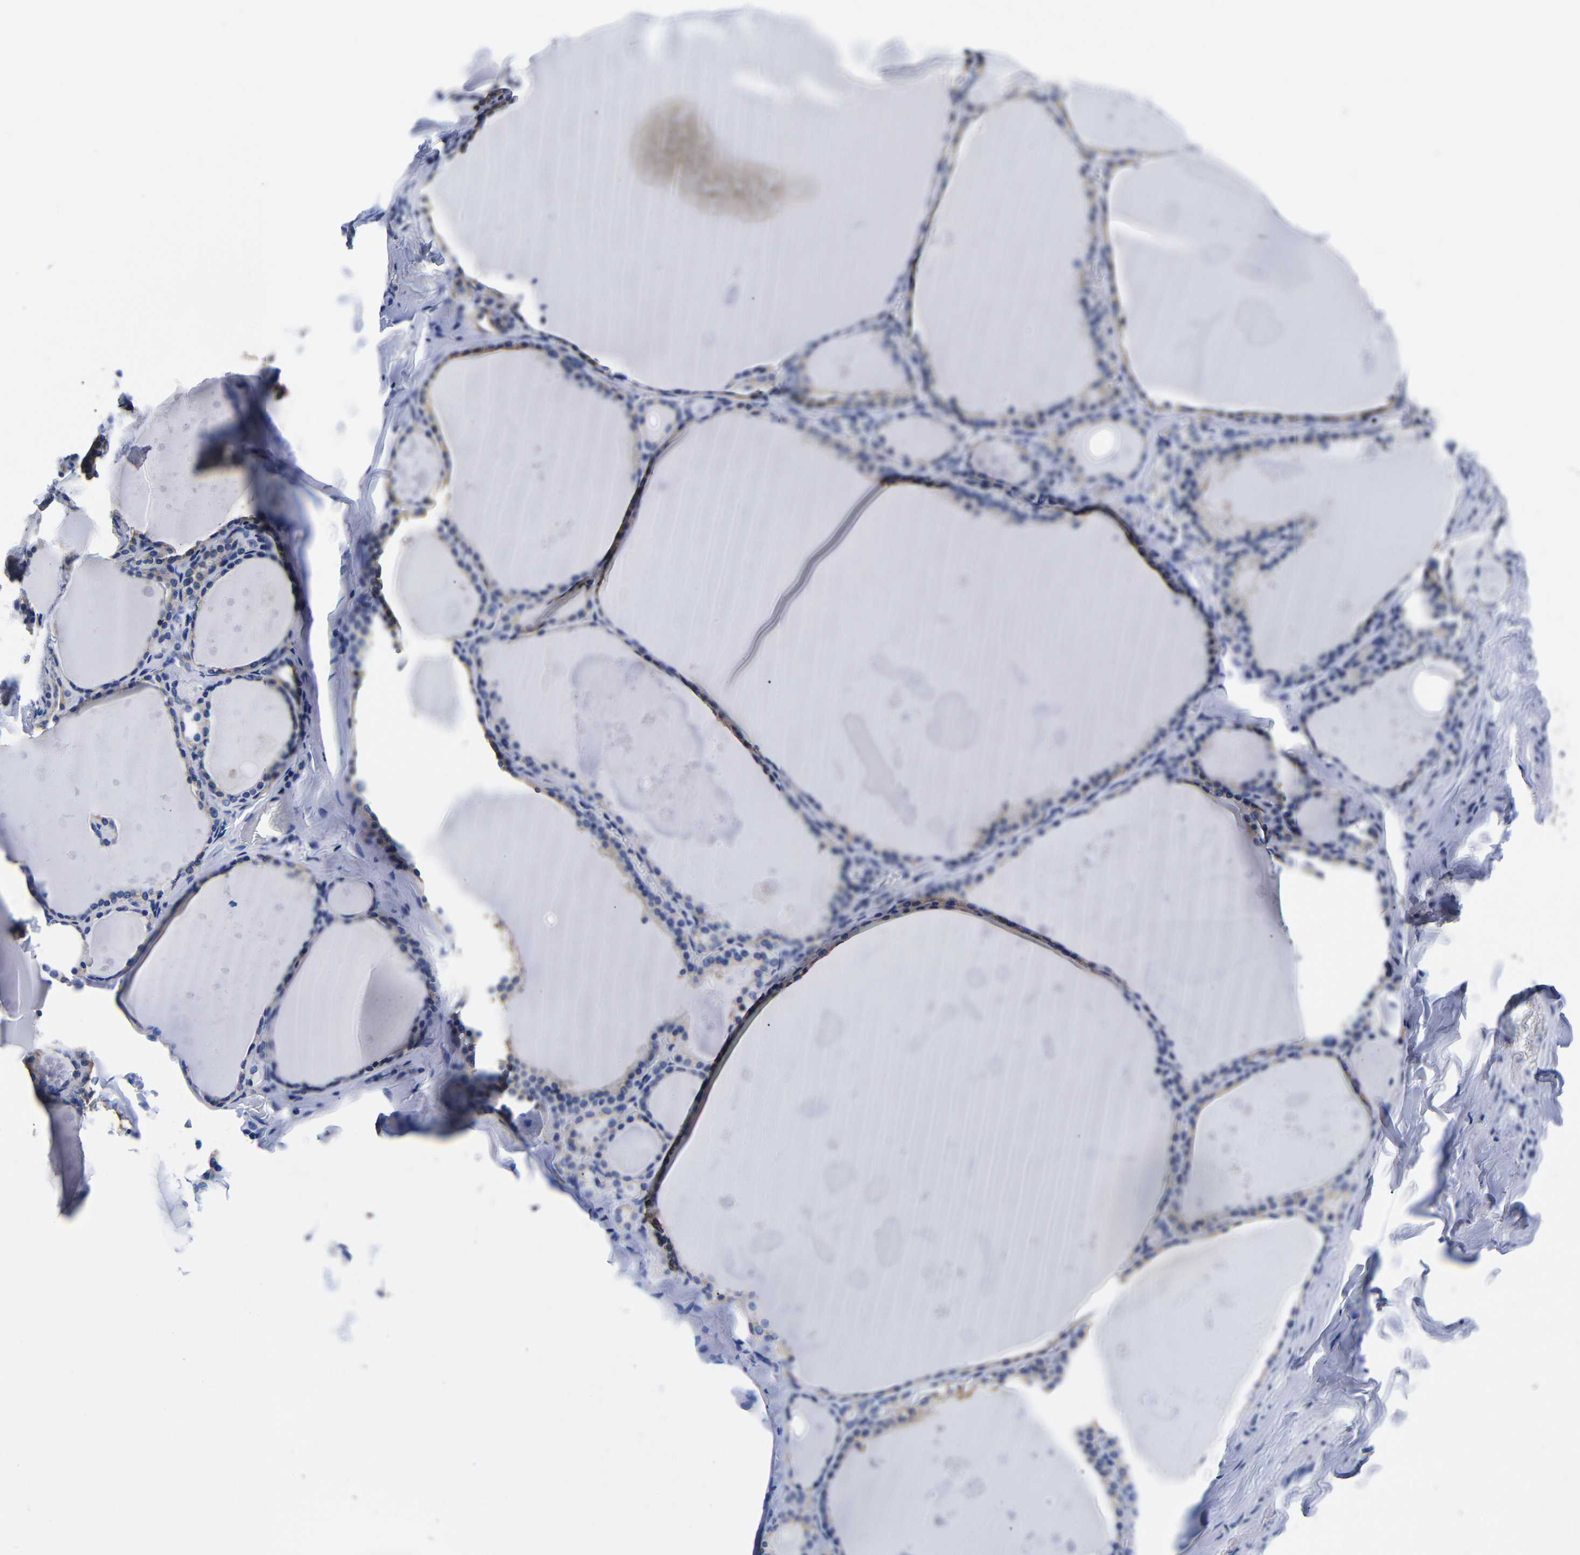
{"staining": {"intensity": "weak", "quantity": "25%-75%", "location": "cytoplasmic/membranous"}, "tissue": "thyroid gland", "cell_type": "Glandular cells", "image_type": "normal", "snomed": [{"axis": "morphology", "description": "Normal tissue, NOS"}, {"axis": "topography", "description": "Thyroid gland"}], "caption": "Immunohistochemical staining of benign human thyroid gland demonstrates 25%-75% levels of weak cytoplasmic/membranous protein expression in about 25%-75% of glandular cells. The staining was performed using DAB (3,3'-diaminobenzidine) to visualize the protein expression in brown, while the nuclei were stained in blue with hematoxylin (Magnification: 20x).", "gene": "CLEC4G", "patient": {"sex": "male", "age": 56}}